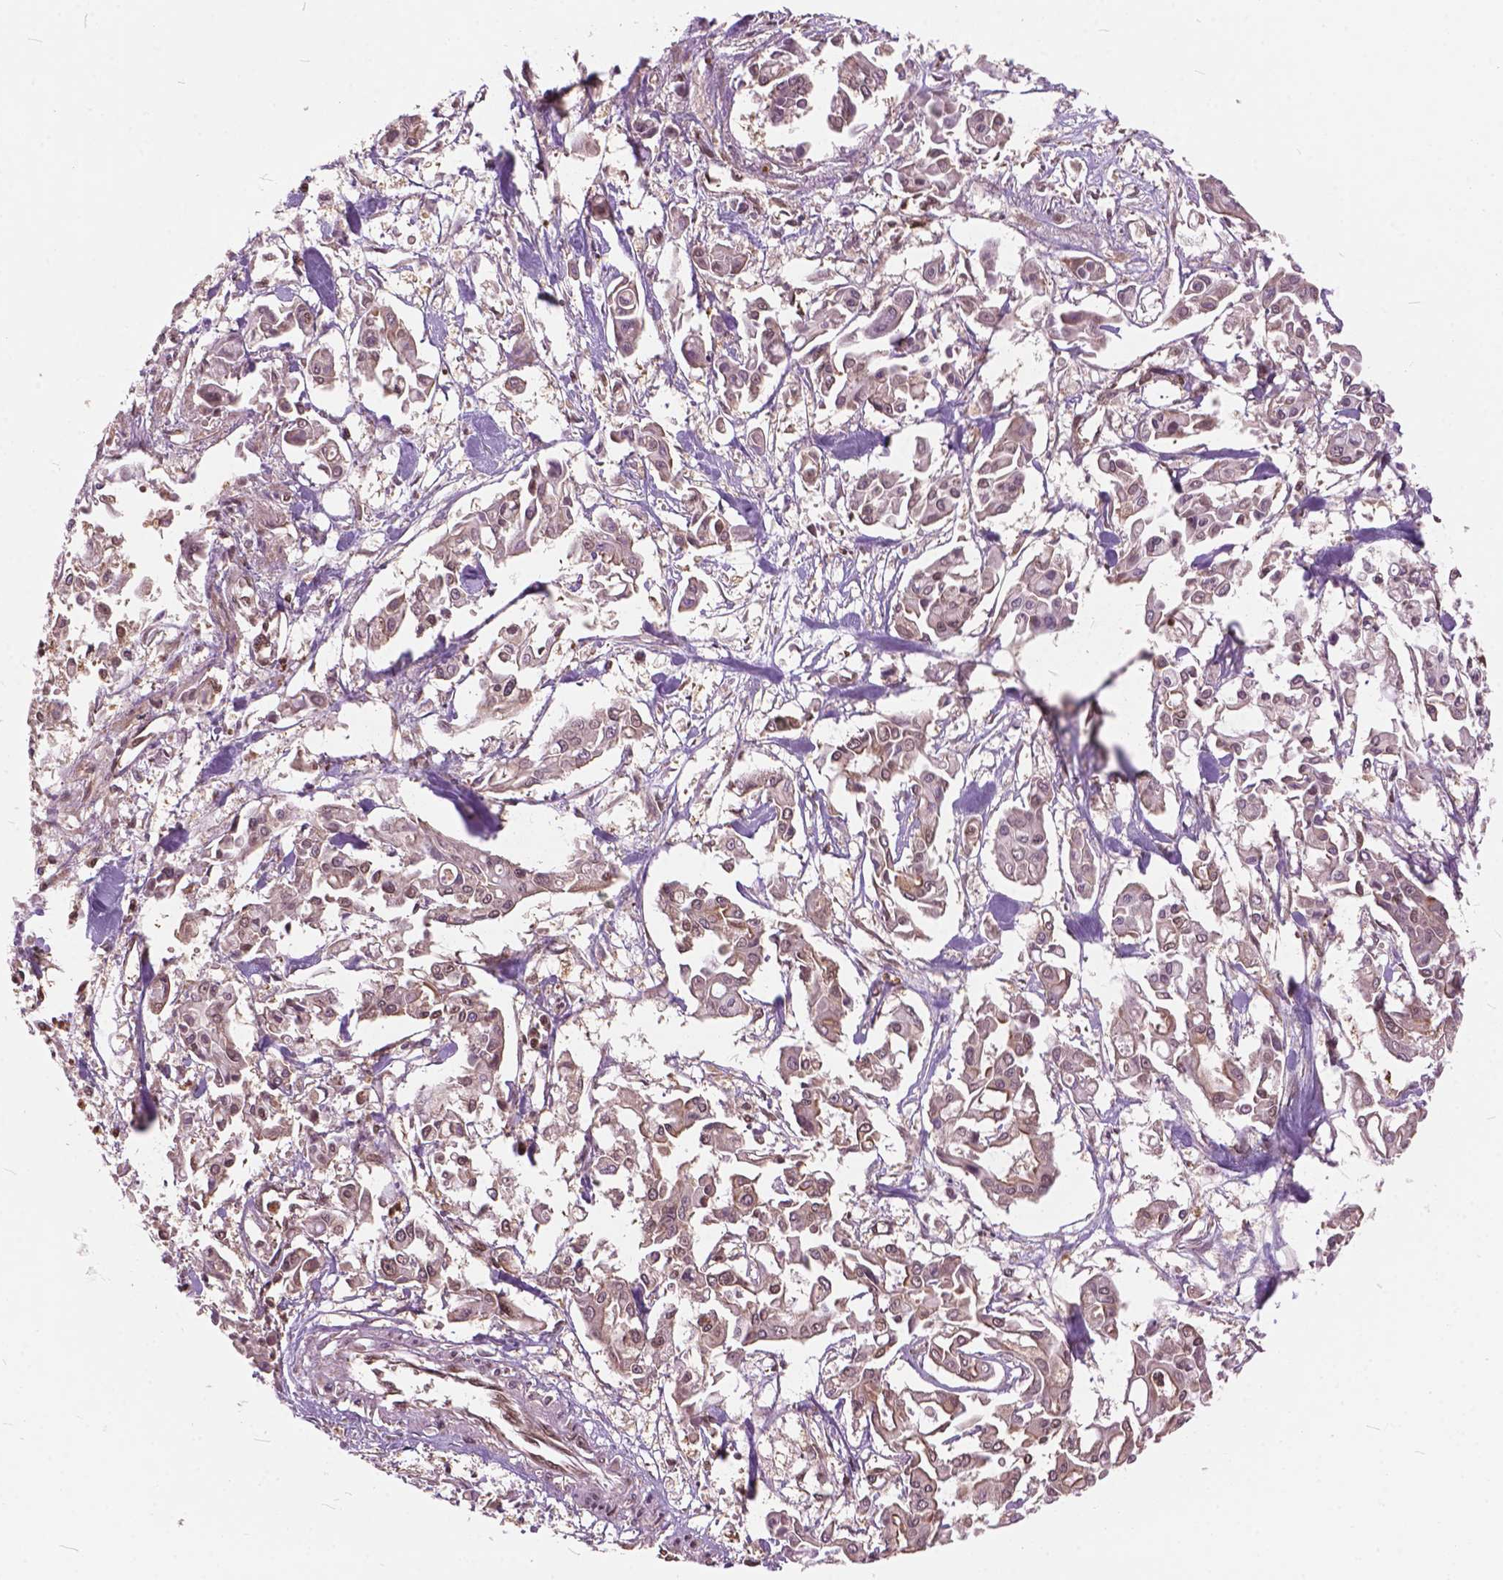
{"staining": {"intensity": "weak", "quantity": "25%-75%", "location": "cytoplasmic/membranous"}, "tissue": "pancreatic cancer", "cell_type": "Tumor cells", "image_type": "cancer", "snomed": [{"axis": "morphology", "description": "Adenocarcinoma, NOS"}, {"axis": "topography", "description": "Pancreas"}], "caption": "Adenocarcinoma (pancreatic) was stained to show a protein in brown. There is low levels of weak cytoplasmic/membranous expression in approximately 25%-75% of tumor cells.", "gene": "ANP32B", "patient": {"sex": "male", "age": 61}}